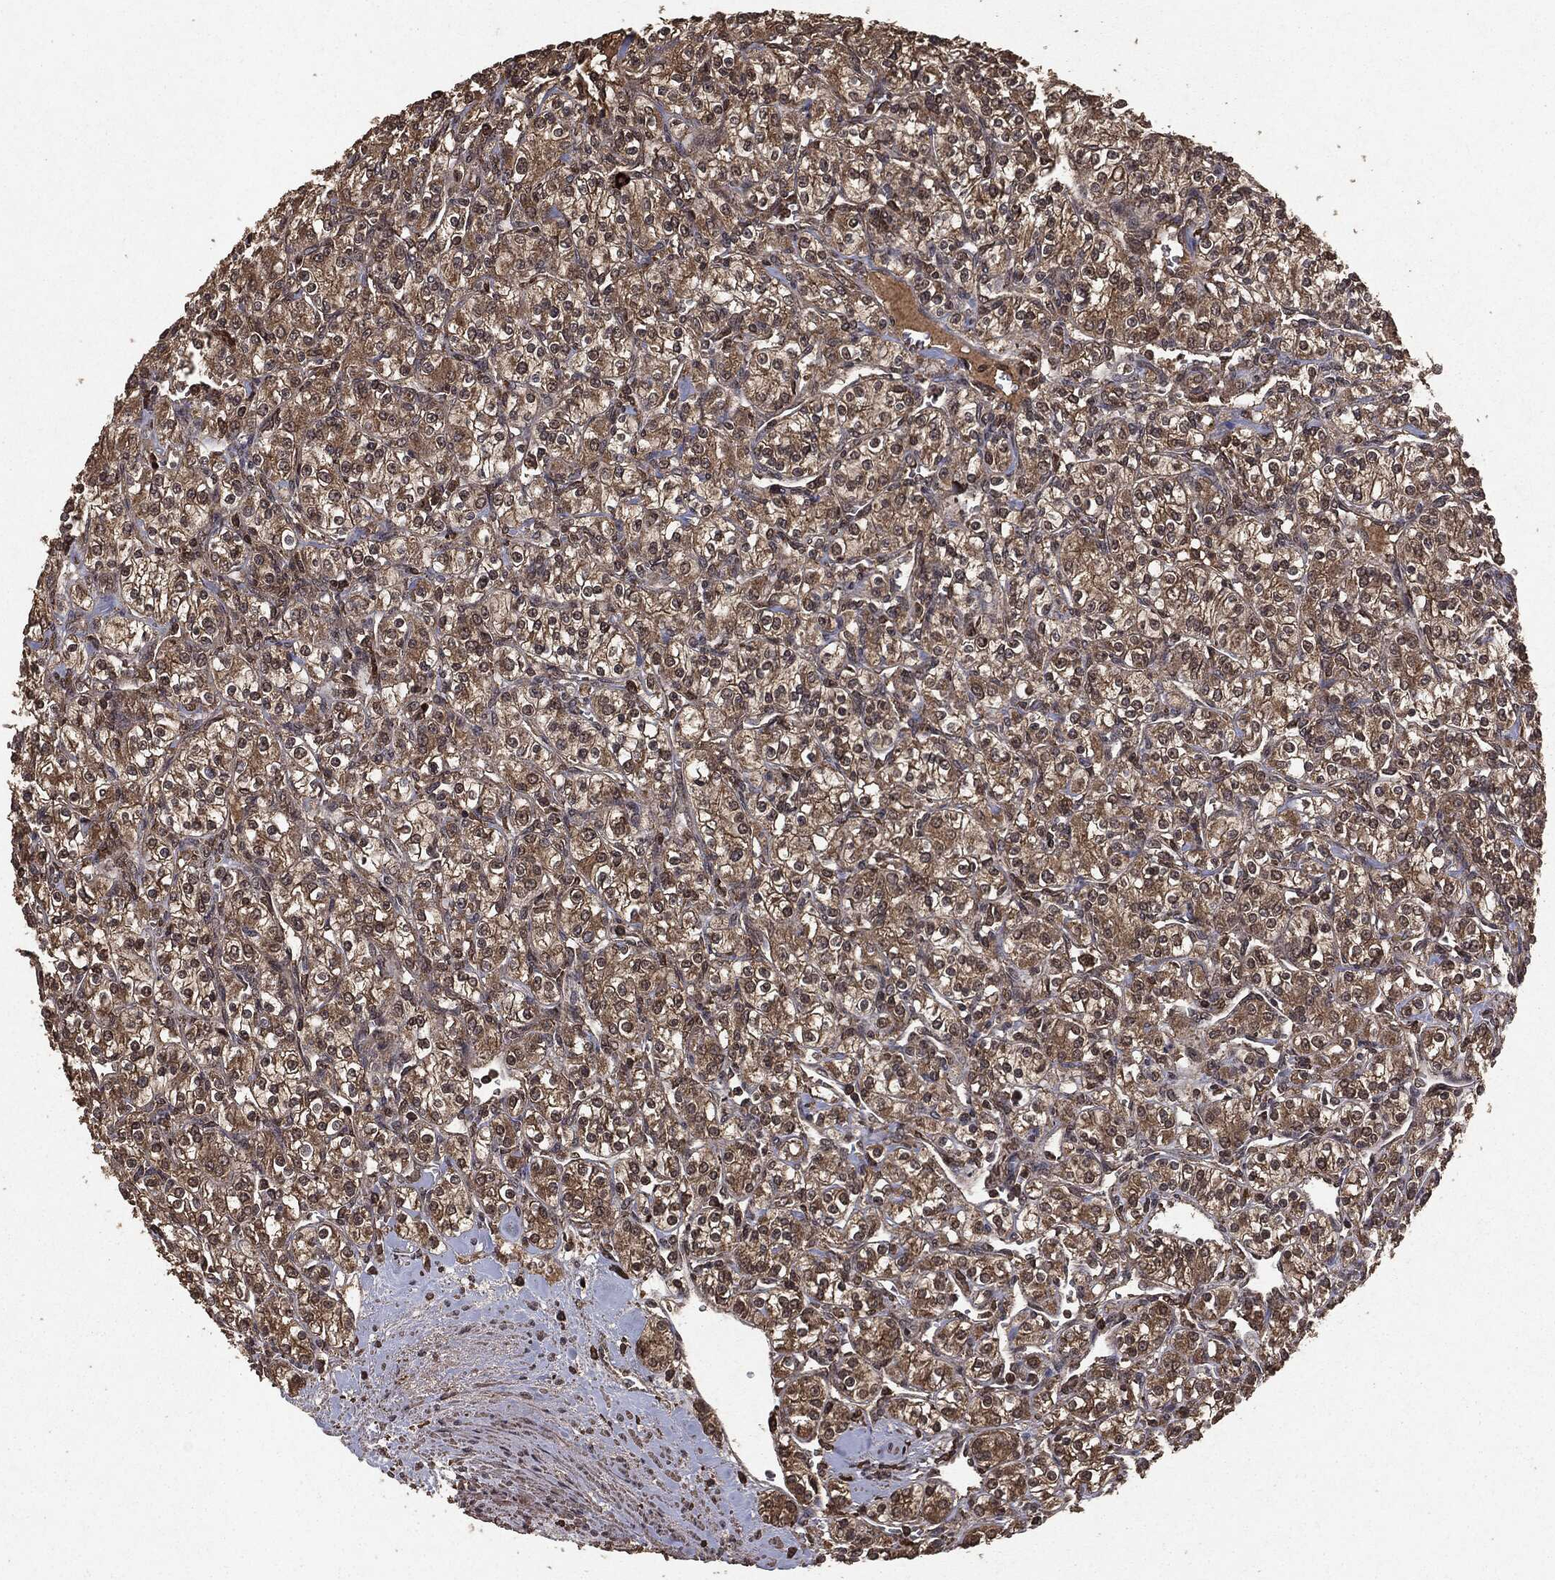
{"staining": {"intensity": "moderate", "quantity": "25%-75%", "location": "cytoplasmic/membranous"}, "tissue": "renal cancer", "cell_type": "Tumor cells", "image_type": "cancer", "snomed": [{"axis": "morphology", "description": "Adenocarcinoma, NOS"}, {"axis": "topography", "description": "Kidney"}], "caption": "About 25%-75% of tumor cells in human renal cancer display moderate cytoplasmic/membranous protein expression as visualized by brown immunohistochemical staining.", "gene": "NME1", "patient": {"sex": "male", "age": 77}}